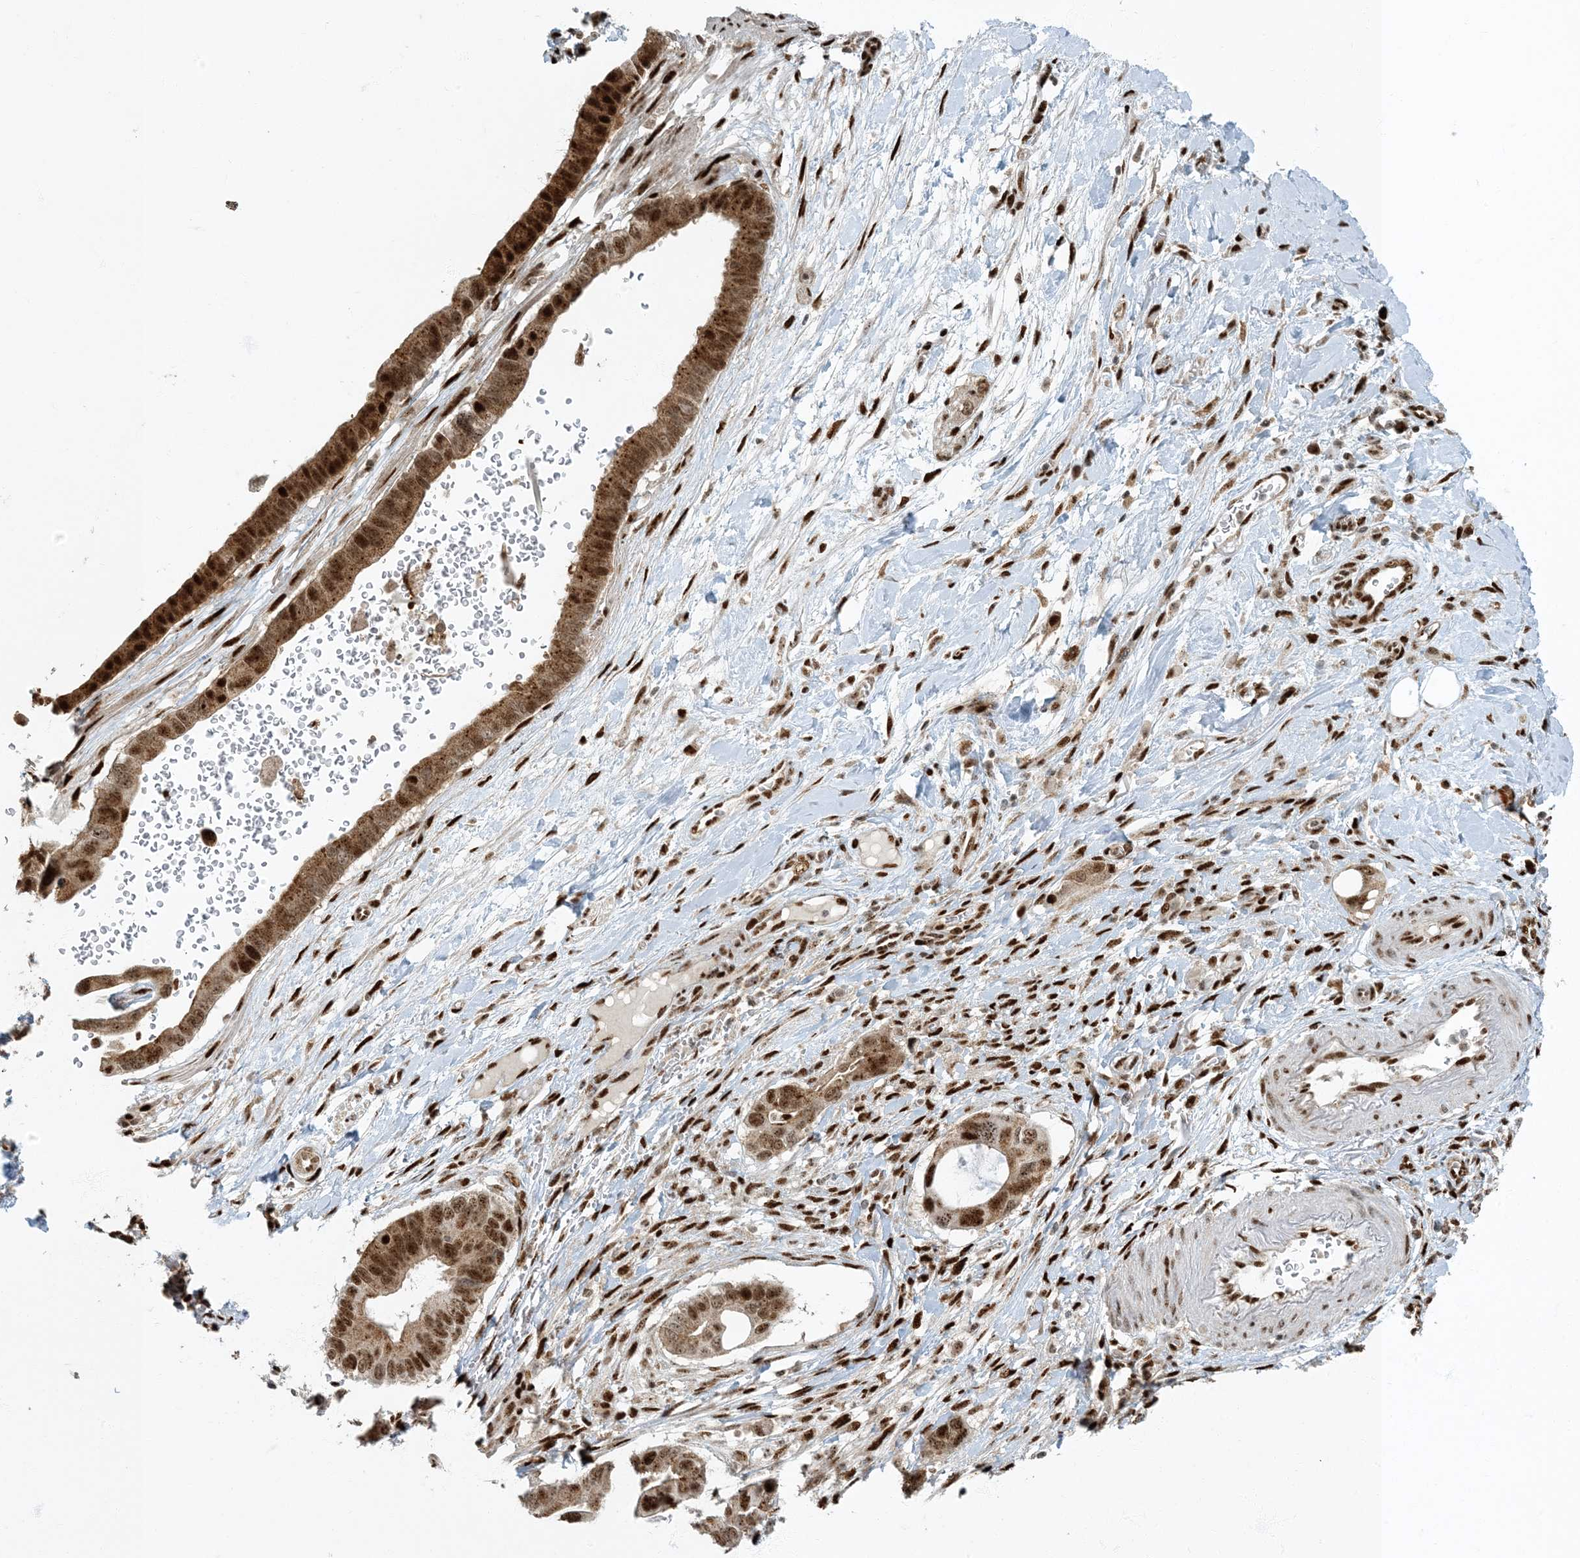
{"staining": {"intensity": "moderate", "quantity": ">75%", "location": "cytoplasmic/membranous,nuclear"}, "tissue": "pancreatic cancer", "cell_type": "Tumor cells", "image_type": "cancer", "snomed": [{"axis": "morphology", "description": "Adenocarcinoma, NOS"}, {"axis": "topography", "description": "Pancreas"}], "caption": "Immunohistochemistry histopathology image of human pancreatic adenocarcinoma stained for a protein (brown), which displays medium levels of moderate cytoplasmic/membranous and nuclear positivity in about >75% of tumor cells.", "gene": "MBD1", "patient": {"sex": "male", "age": 68}}